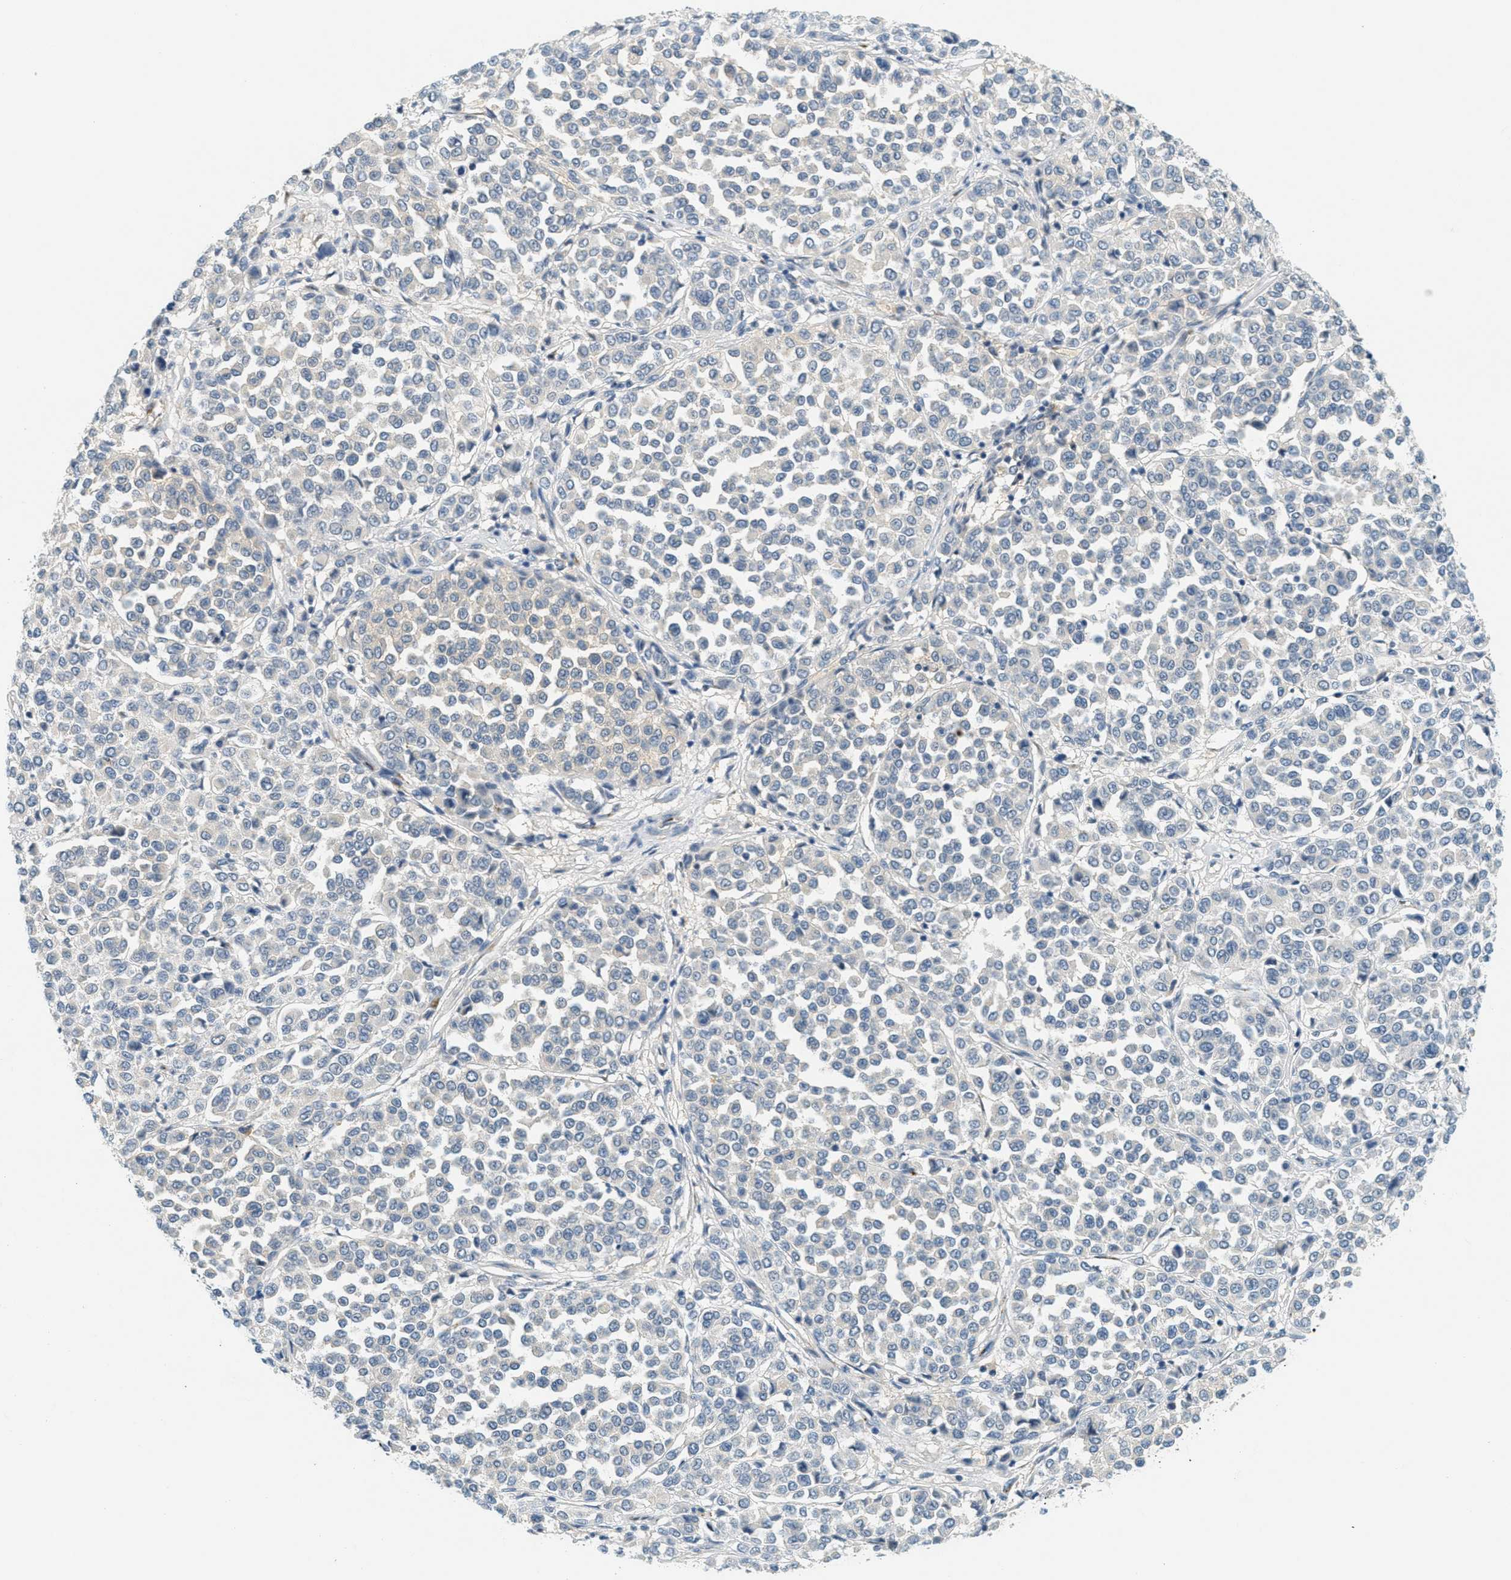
{"staining": {"intensity": "negative", "quantity": "none", "location": "none"}, "tissue": "melanoma", "cell_type": "Tumor cells", "image_type": "cancer", "snomed": [{"axis": "morphology", "description": "Malignant melanoma, Metastatic site"}, {"axis": "topography", "description": "Pancreas"}], "caption": "High power microscopy image of an immunohistochemistry (IHC) photomicrograph of melanoma, revealing no significant staining in tumor cells.", "gene": "RASGRP2", "patient": {"sex": "female", "age": 30}}